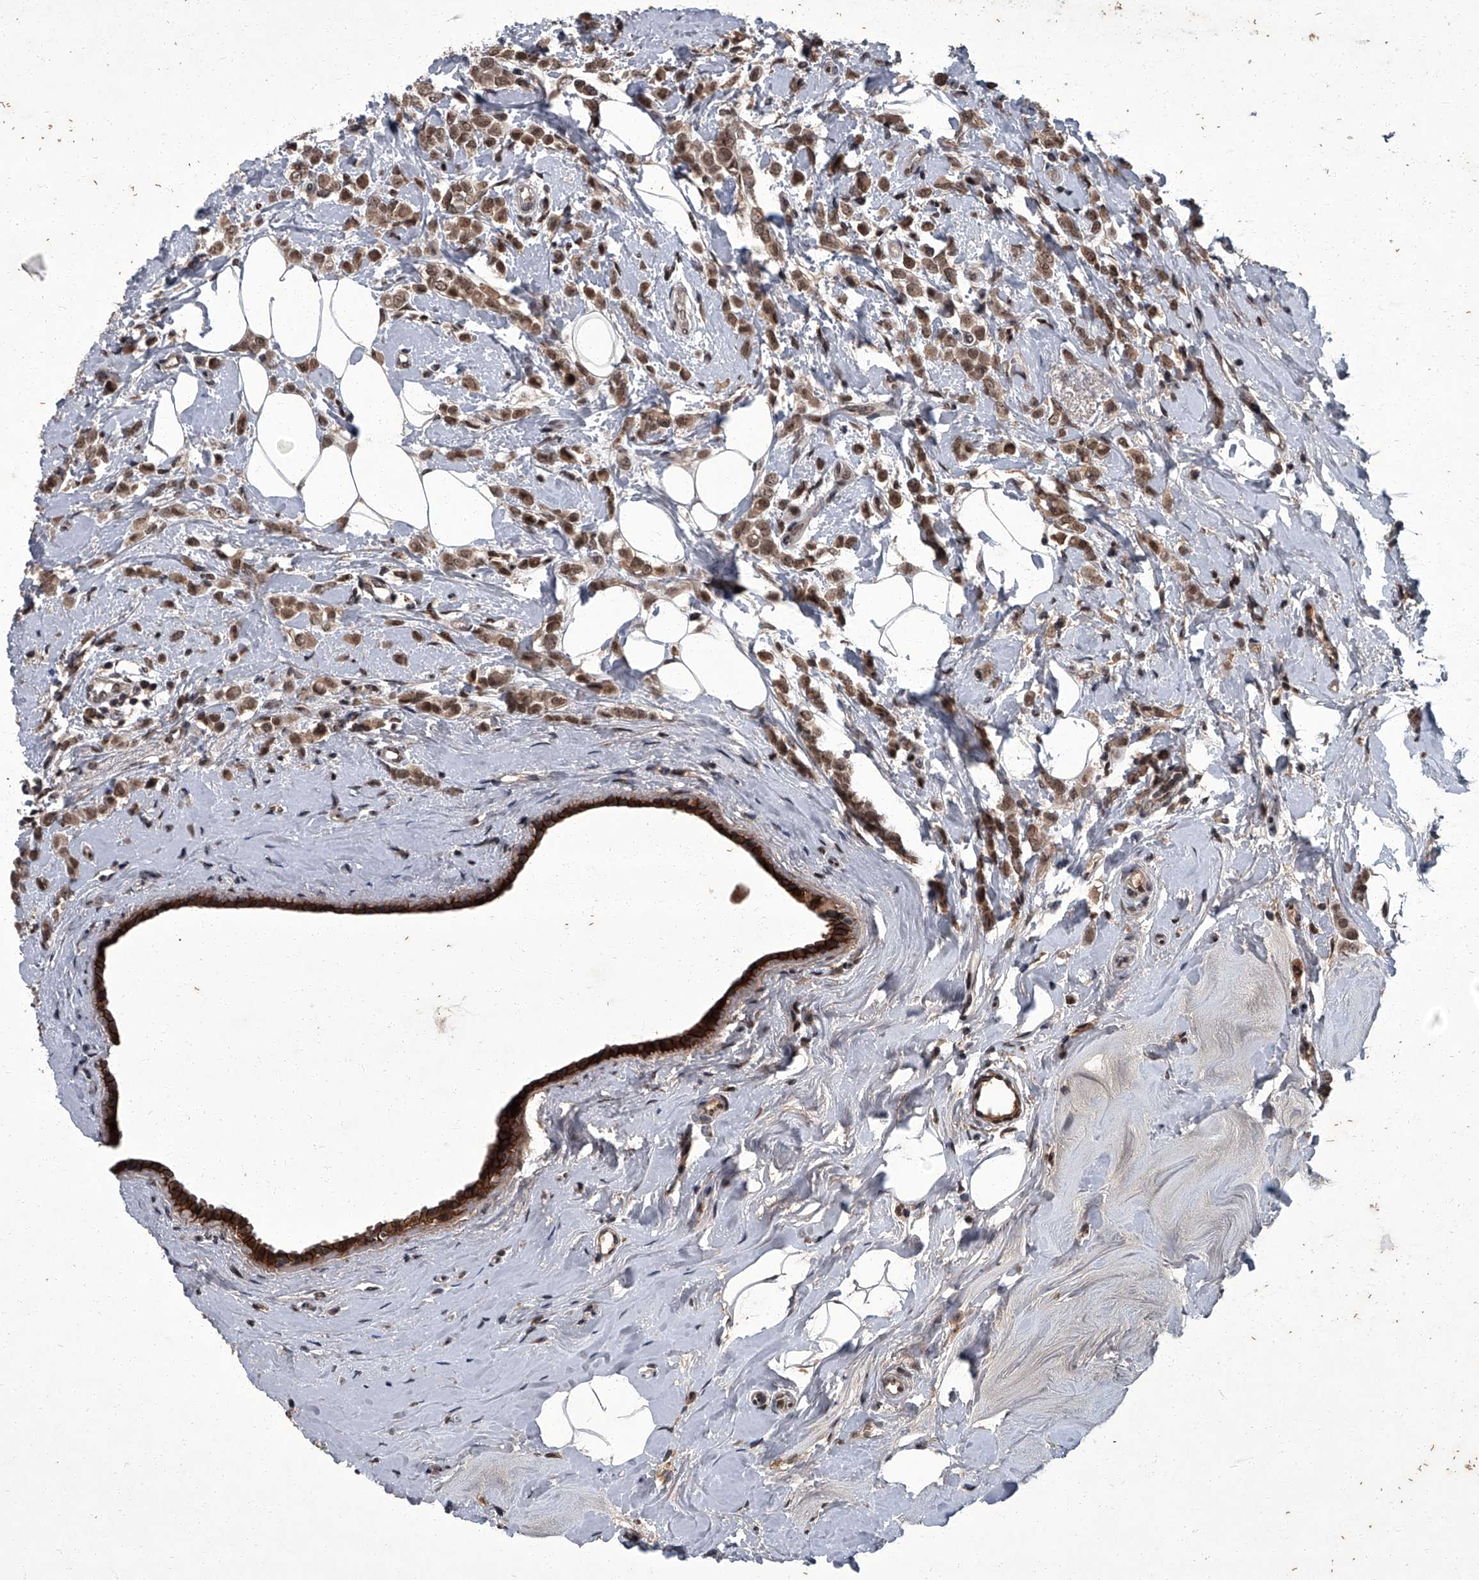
{"staining": {"intensity": "moderate", "quantity": ">75%", "location": "cytoplasmic/membranous,nuclear"}, "tissue": "breast cancer", "cell_type": "Tumor cells", "image_type": "cancer", "snomed": [{"axis": "morphology", "description": "Lobular carcinoma"}, {"axis": "topography", "description": "Breast"}], "caption": "Tumor cells reveal medium levels of moderate cytoplasmic/membranous and nuclear positivity in about >75% of cells in breast cancer. Nuclei are stained in blue.", "gene": "ZNF518B", "patient": {"sex": "female", "age": 47}}